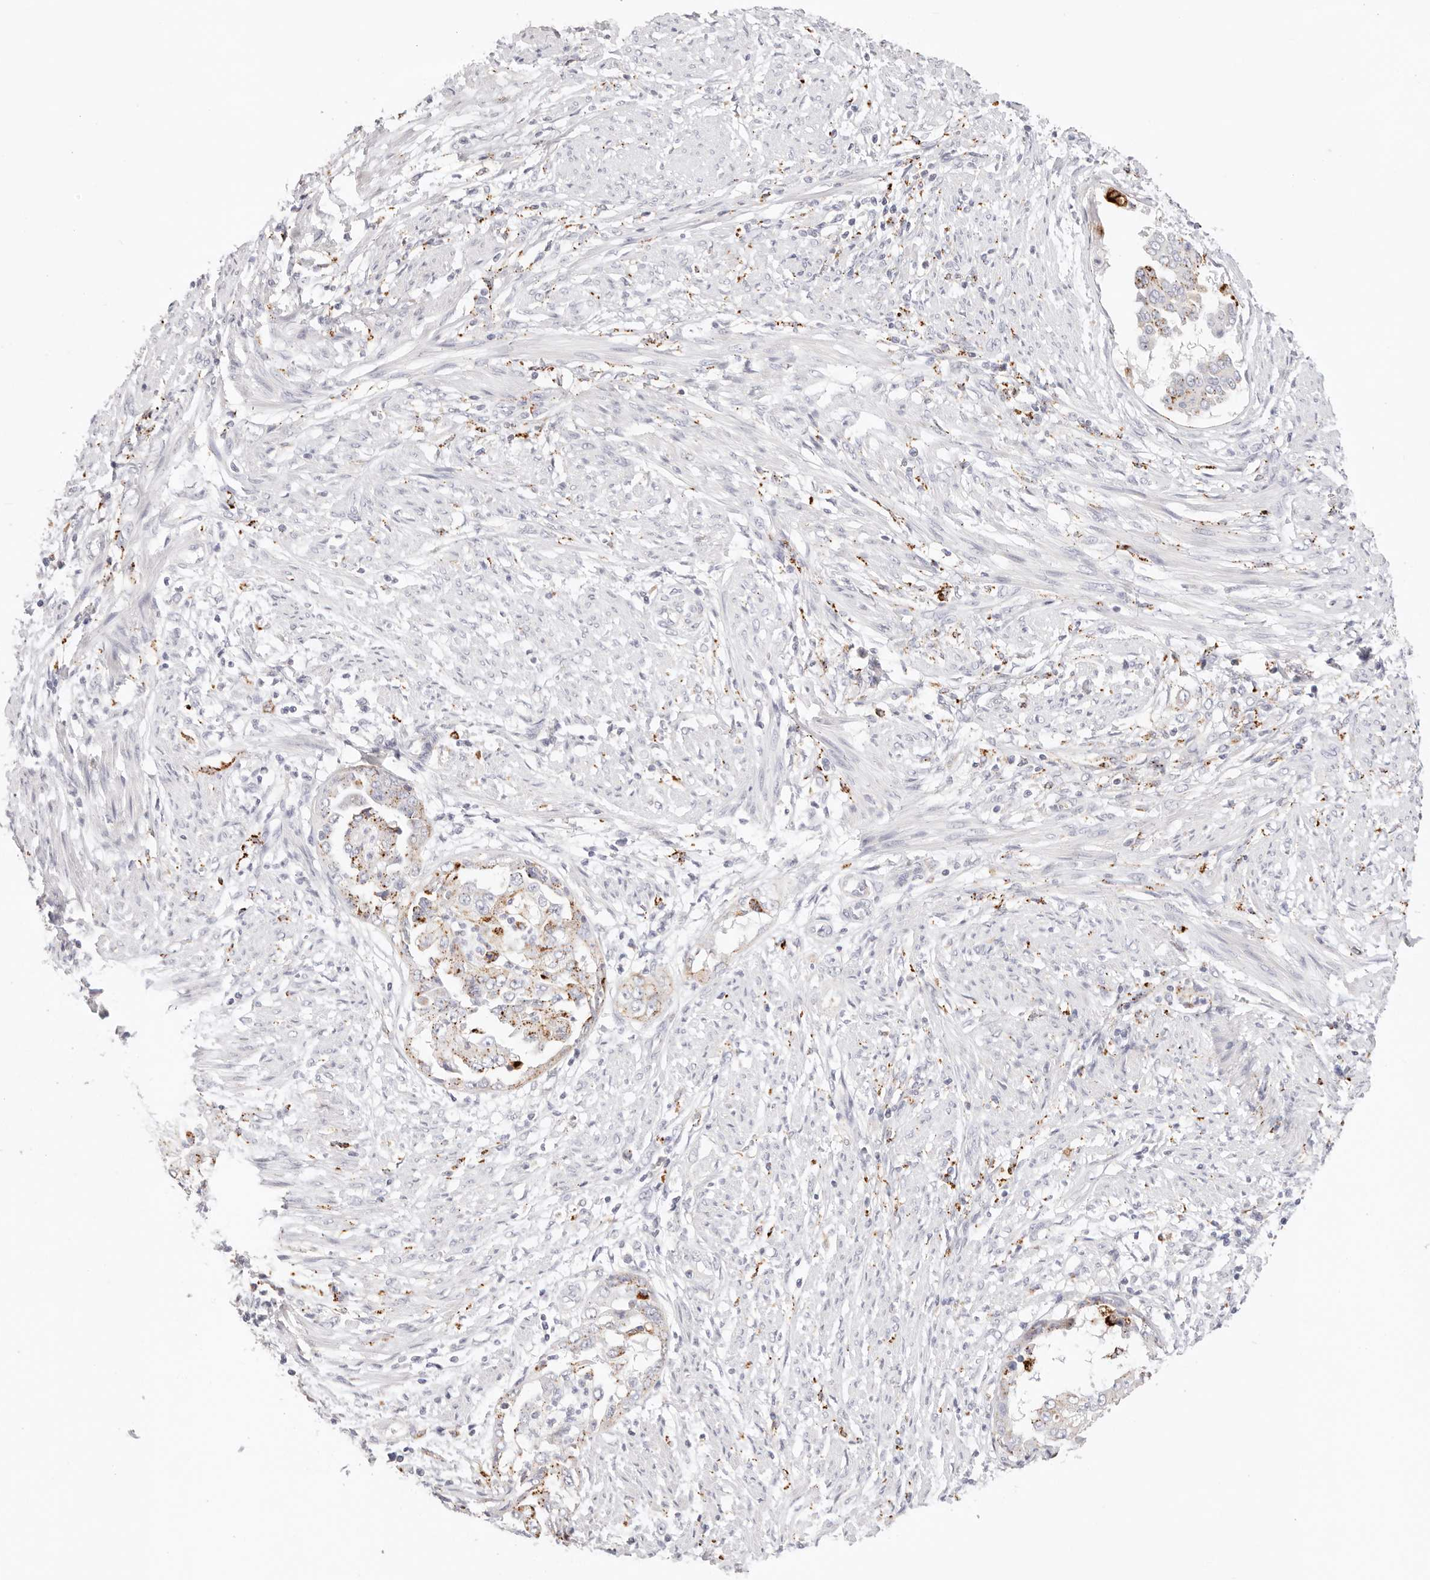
{"staining": {"intensity": "moderate", "quantity": "<25%", "location": "cytoplasmic/membranous"}, "tissue": "endometrial cancer", "cell_type": "Tumor cells", "image_type": "cancer", "snomed": [{"axis": "morphology", "description": "Adenocarcinoma, NOS"}, {"axis": "topography", "description": "Endometrium"}], "caption": "Immunohistochemistry (IHC) of human endometrial cancer displays low levels of moderate cytoplasmic/membranous expression in approximately <25% of tumor cells.", "gene": "STKLD1", "patient": {"sex": "female", "age": 85}}